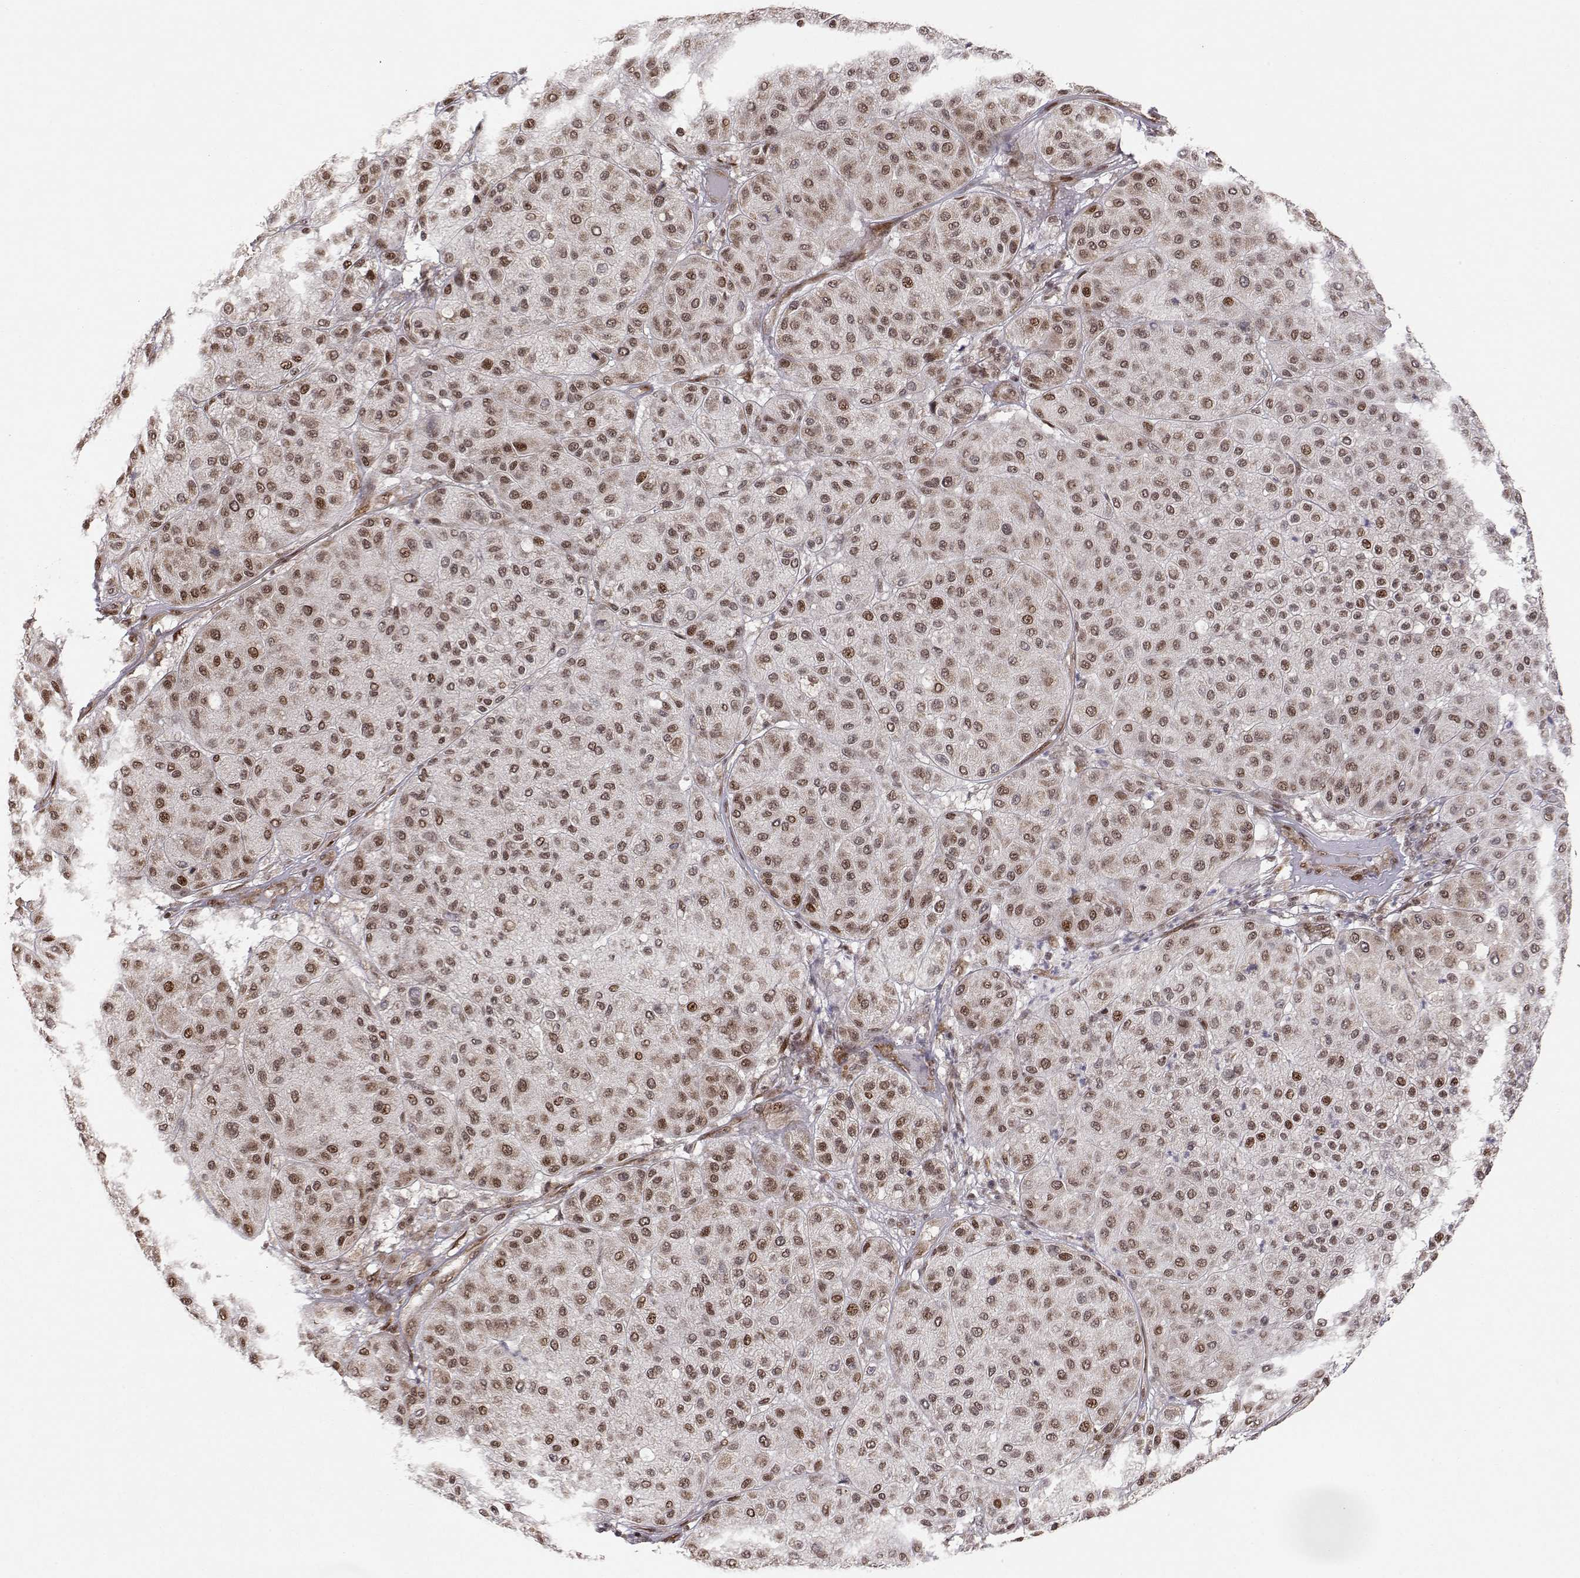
{"staining": {"intensity": "moderate", "quantity": "25%-75%", "location": "cytoplasmic/membranous,nuclear"}, "tissue": "melanoma", "cell_type": "Tumor cells", "image_type": "cancer", "snomed": [{"axis": "morphology", "description": "Malignant melanoma, Metastatic site"}, {"axis": "topography", "description": "Smooth muscle"}], "caption": "An IHC image of tumor tissue is shown. Protein staining in brown highlights moderate cytoplasmic/membranous and nuclear positivity in malignant melanoma (metastatic site) within tumor cells. The protein is shown in brown color, while the nuclei are stained blue.", "gene": "BRCA1", "patient": {"sex": "male", "age": 41}}